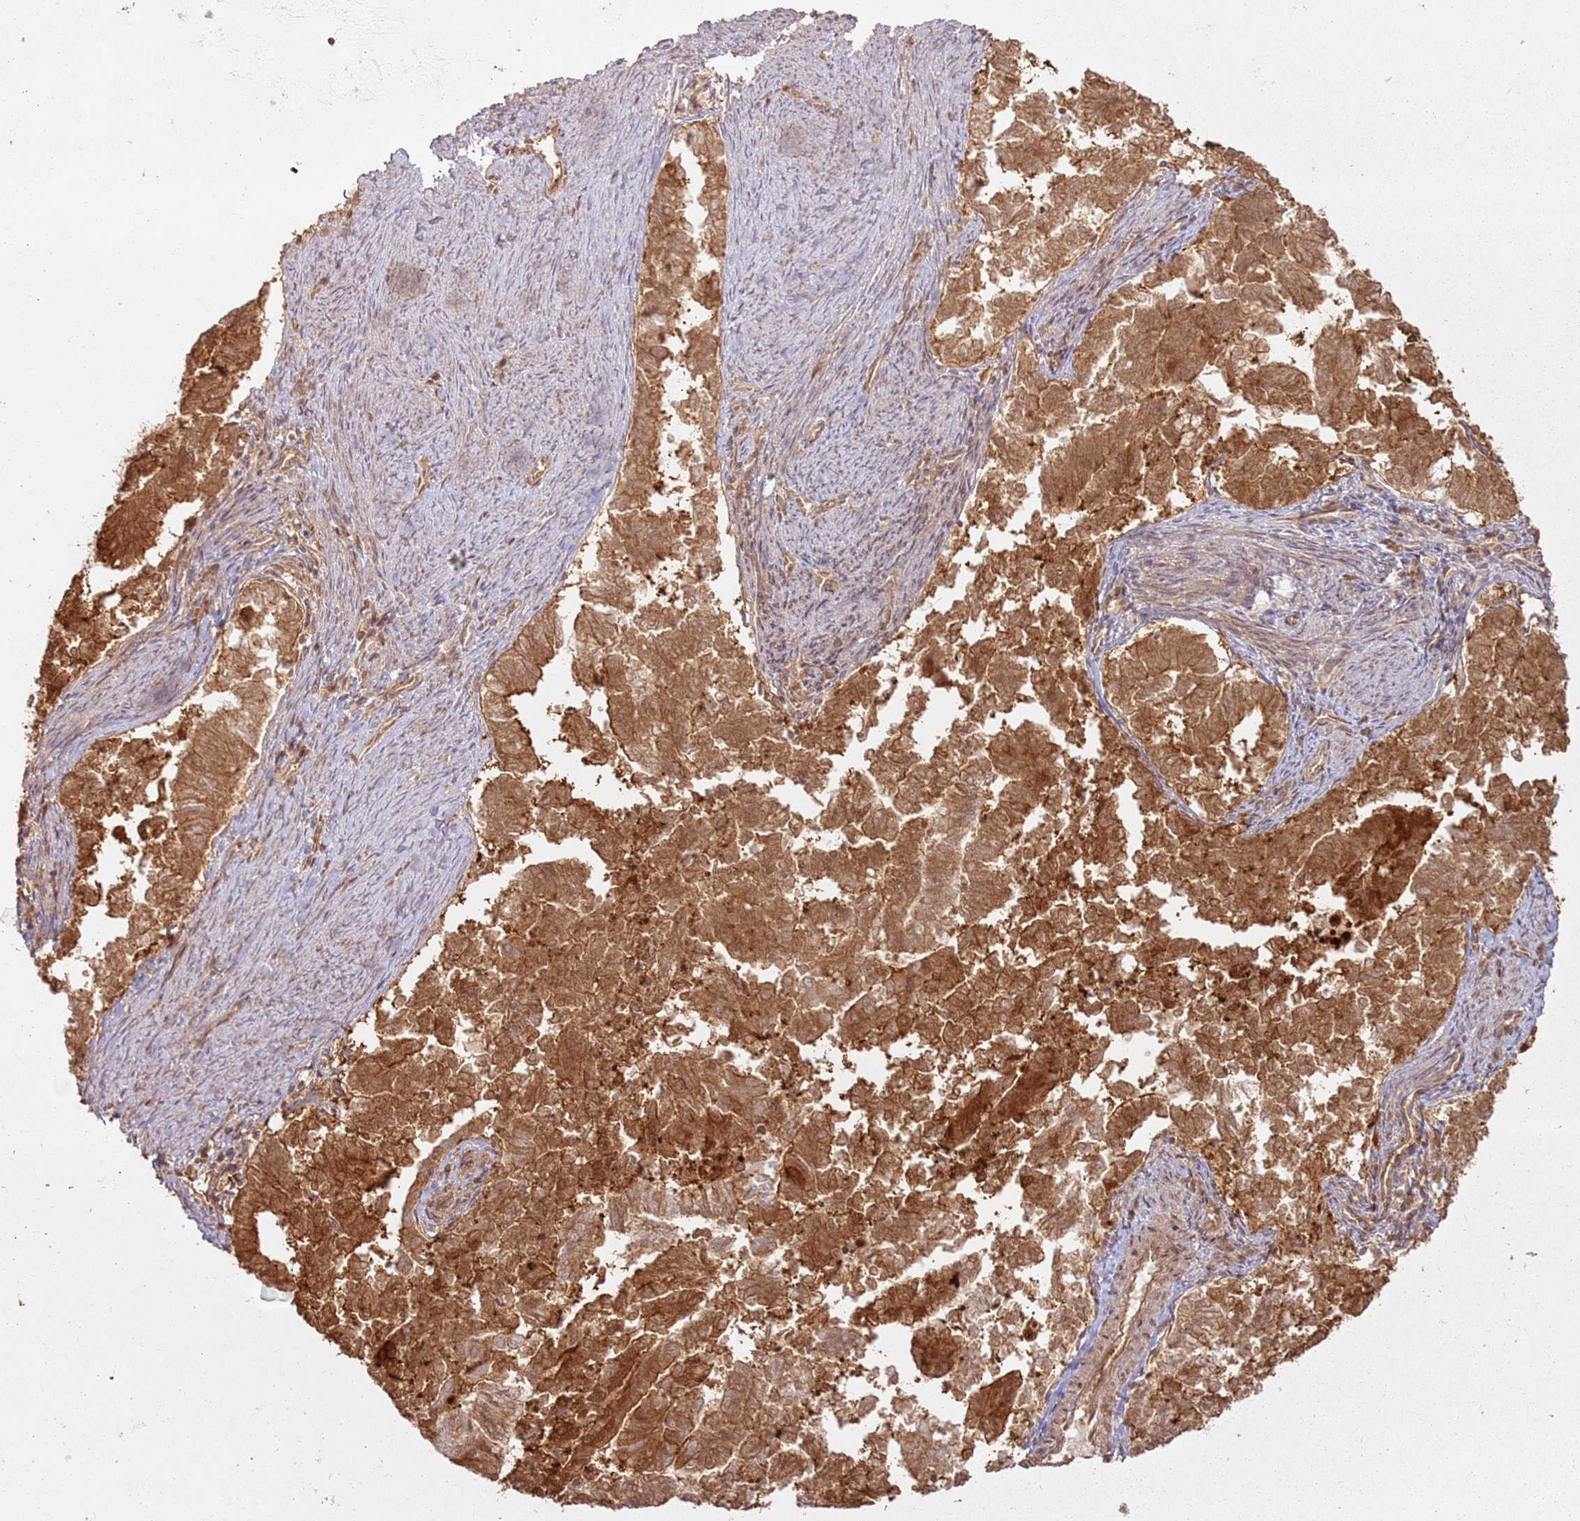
{"staining": {"intensity": "moderate", "quantity": ">75%", "location": "cytoplasmic/membranous"}, "tissue": "endometrial cancer", "cell_type": "Tumor cells", "image_type": "cancer", "snomed": [{"axis": "morphology", "description": "Adenocarcinoma, NOS"}, {"axis": "topography", "description": "Endometrium"}], "caption": "DAB immunohistochemical staining of endometrial adenocarcinoma reveals moderate cytoplasmic/membranous protein expression in approximately >75% of tumor cells.", "gene": "ZNF776", "patient": {"sex": "female", "age": 79}}